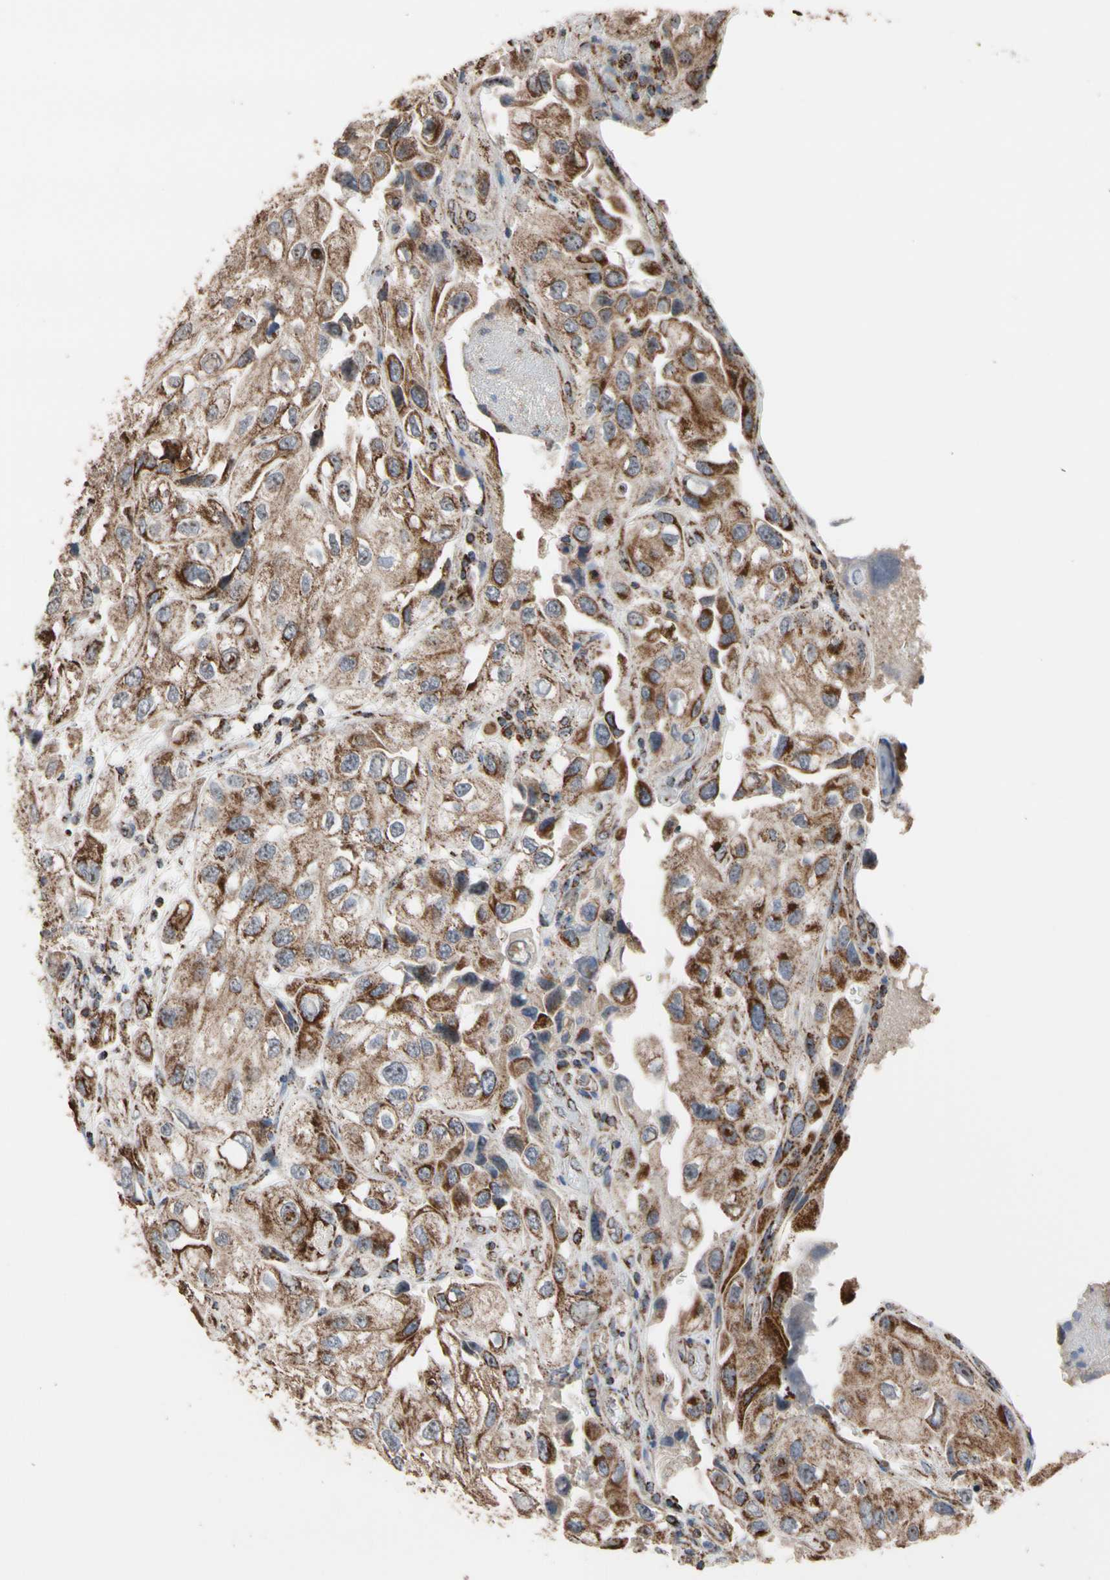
{"staining": {"intensity": "strong", "quantity": ">75%", "location": "cytoplasmic/membranous"}, "tissue": "urothelial cancer", "cell_type": "Tumor cells", "image_type": "cancer", "snomed": [{"axis": "morphology", "description": "Urothelial carcinoma, High grade"}, {"axis": "topography", "description": "Urinary bladder"}], "caption": "The photomicrograph reveals a brown stain indicating the presence of a protein in the cytoplasmic/membranous of tumor cells in urothelial carcinoma (high-grade).", "gene": "FAM110B", "patient": {"sex": "female", "age": 64}}